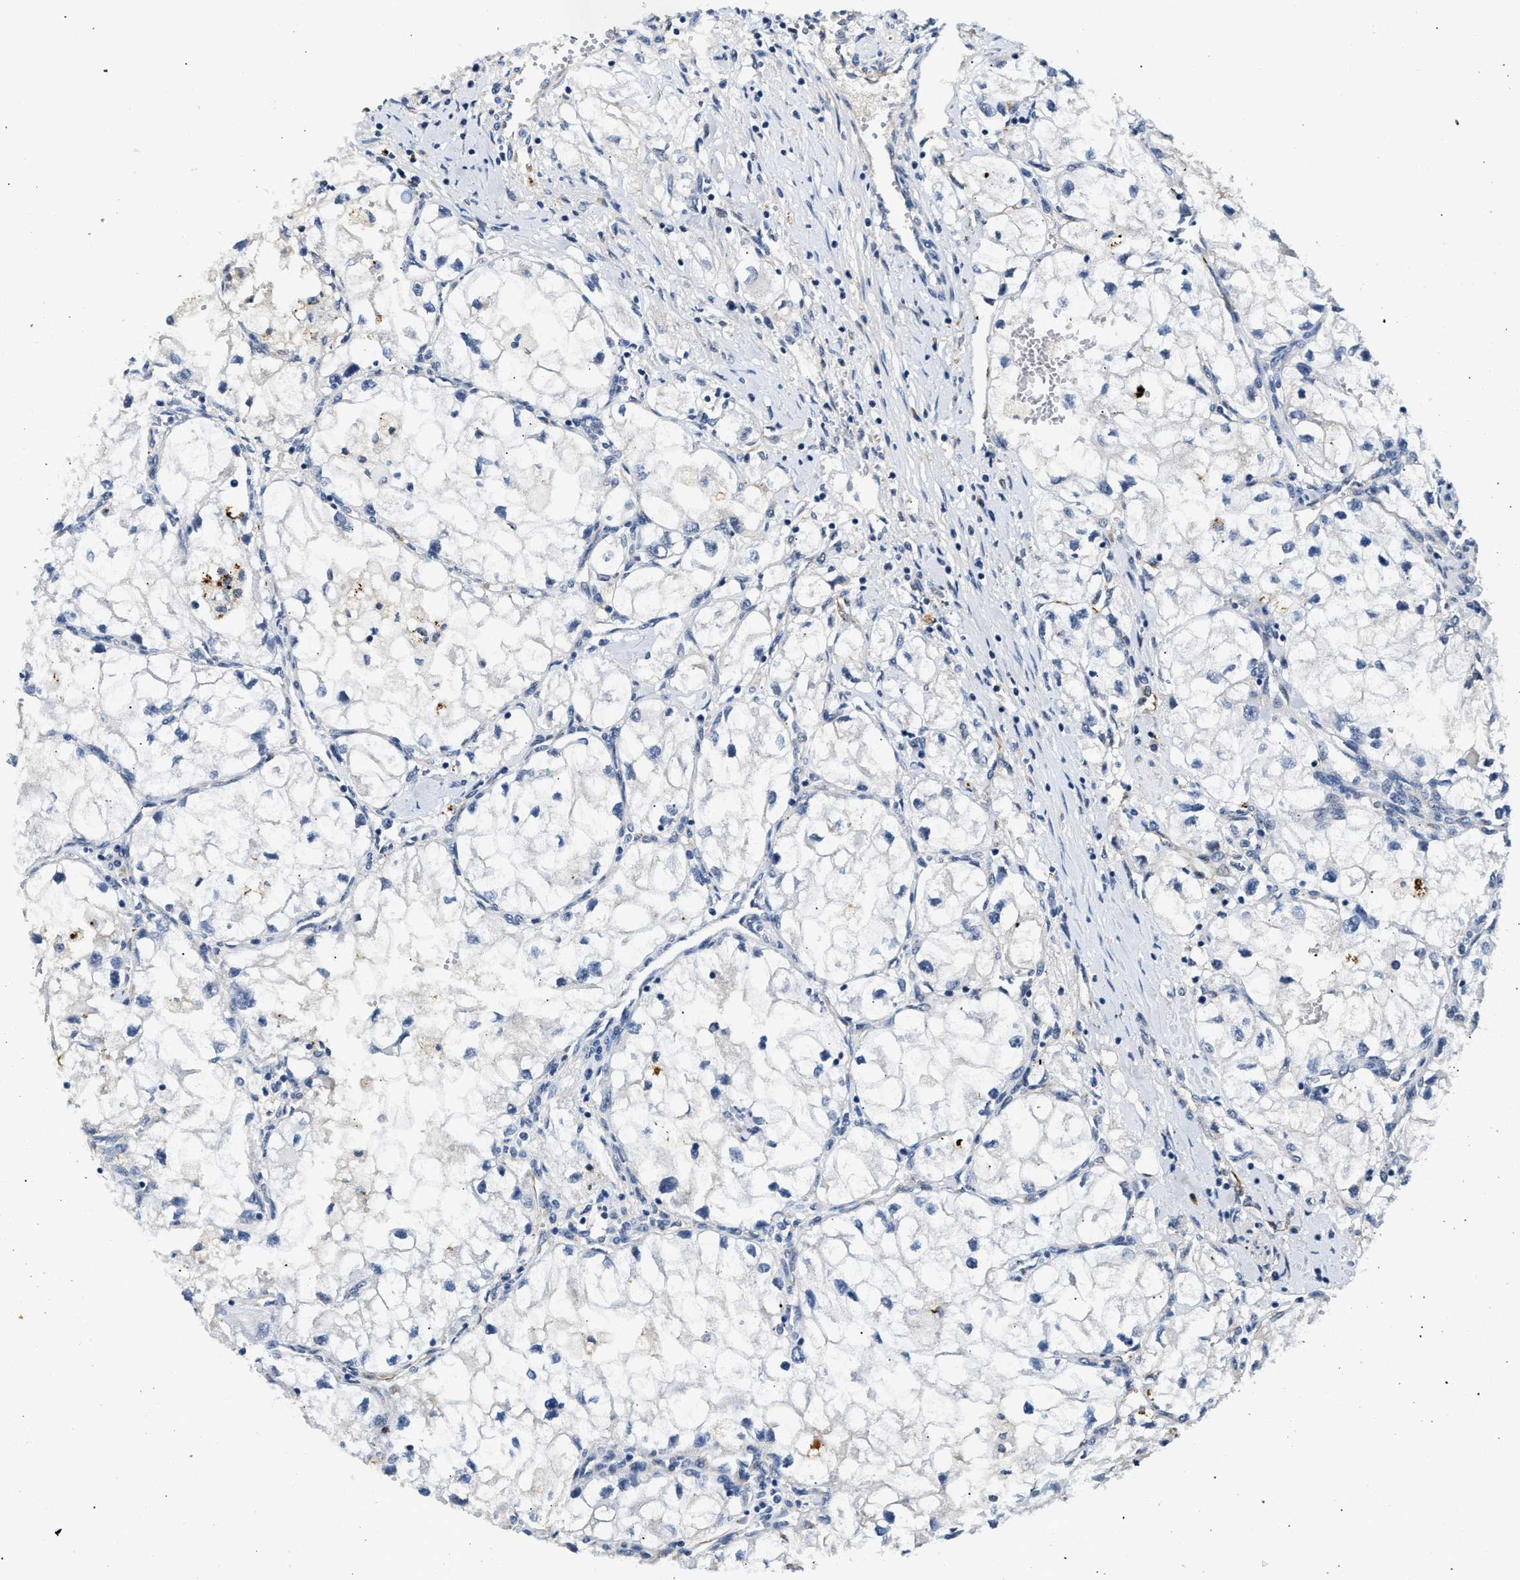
{"staining": {"intensity": "negative", "quantity": "none", "location": "none"}, "tissue": "renal cancer", "cell_type": "Tumor cells", "image_type": "cancer", "snomed": [{"axis": "morphology", "description": "Adenocarcinoma, NOS"}, {"axis": "topography", "description": "Kidney"}], "caption": "Tumor cells are negative for protein expression in human adenocarcinoma (renal).", "gene": "MED22", "patient": {"sex": "female", "age": 70}}